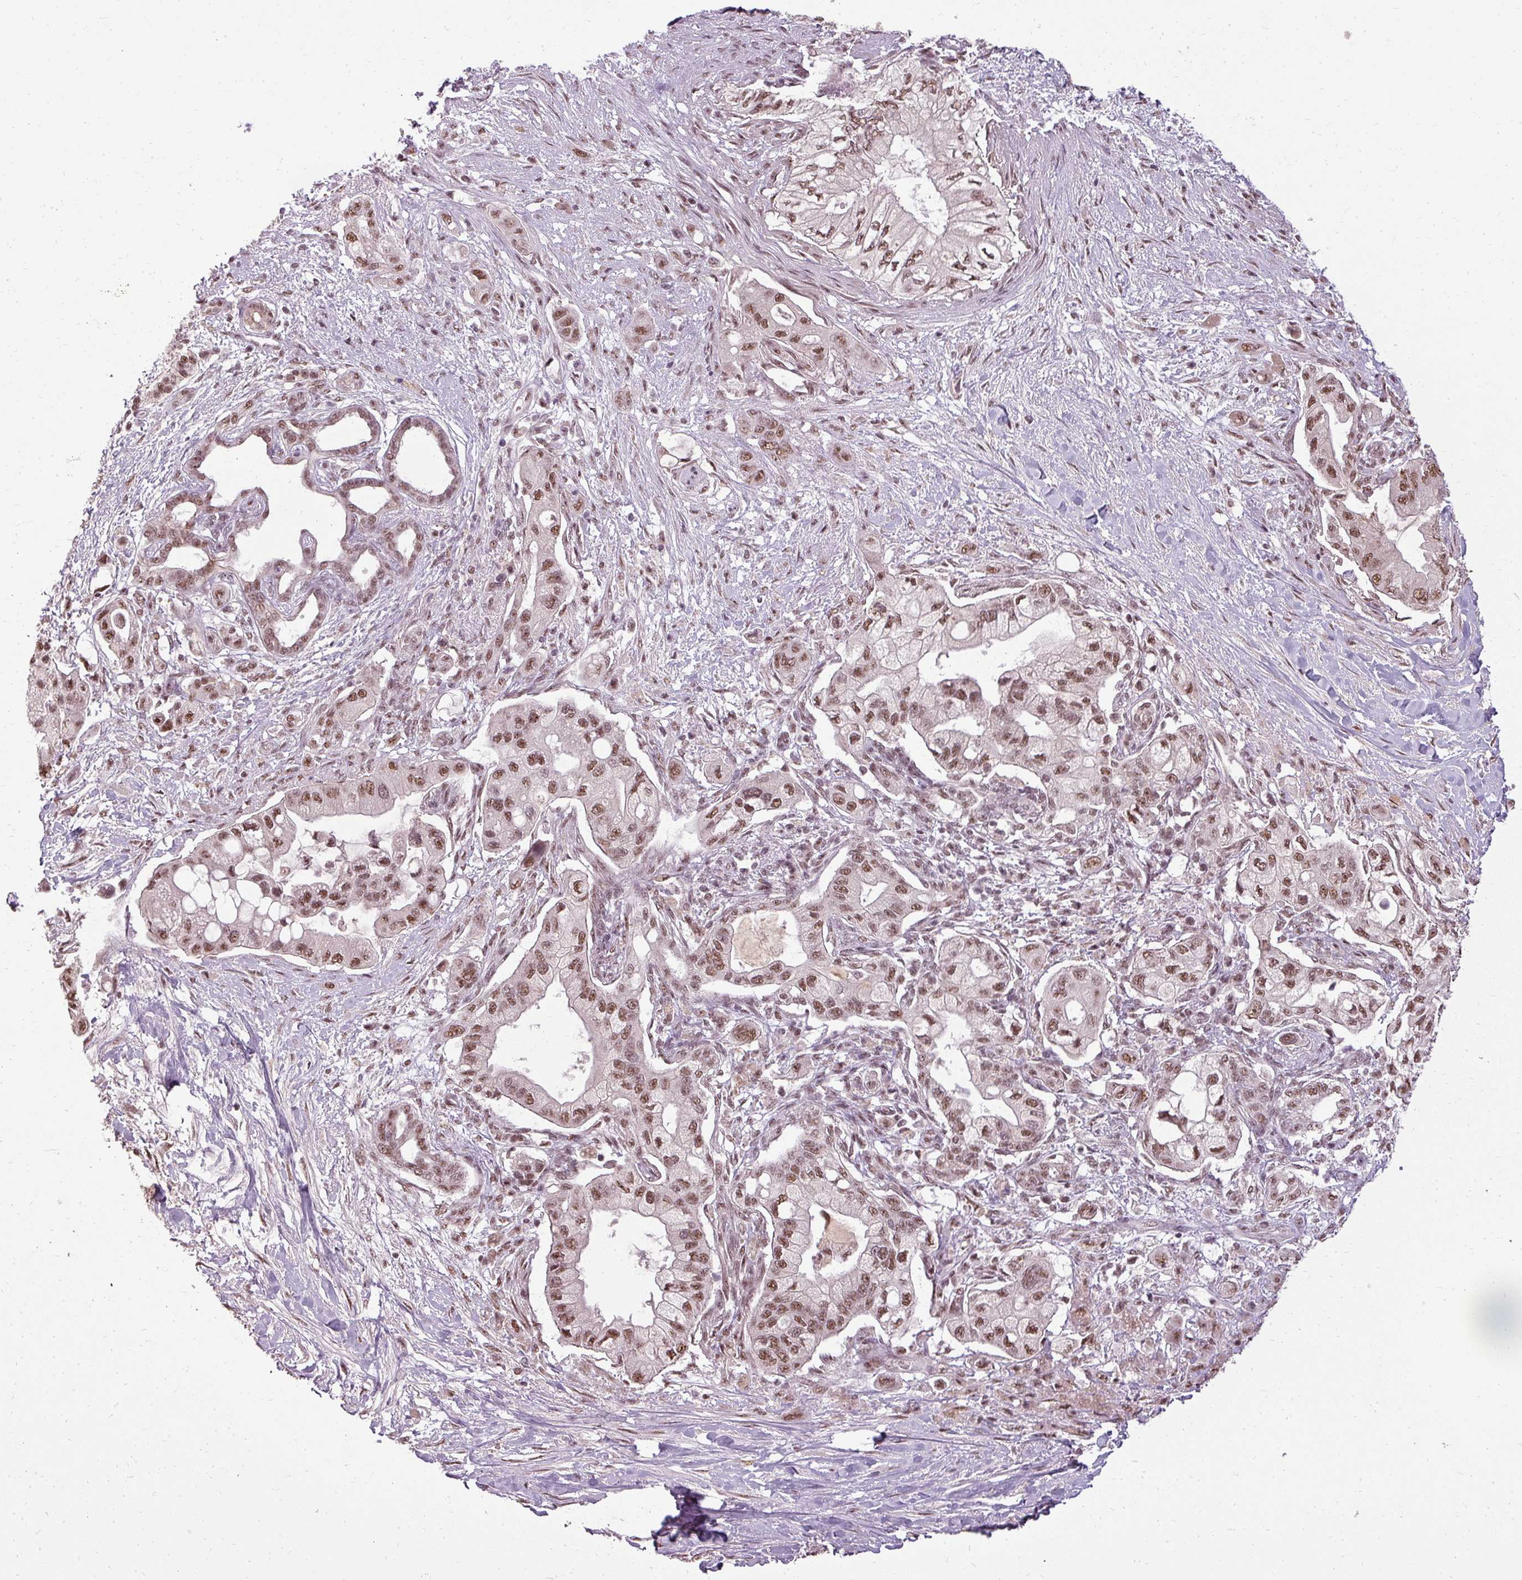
{"staining": {"intensity": "moderate", "quantity": ">75%", "location": "nuclear"}, "tissue": "pancreatic cancer", "cell_type": "Tumor cells", "image_type": "cancer", "snomed": [{"axis": "morphology", "description": "Adenocarcinoma, NOS"}, {"axis": "topography", "description": "Pancreas"}], "caption": "An IHC micrograph of neoplastic tissue is shown. Protein staining in brown highlights moderate nuclear positivity in adenocarcinoma (pancreatic) within tumor cells.", "gene": "BCAS3", "patient": {"sex": "male", "age": 57}}